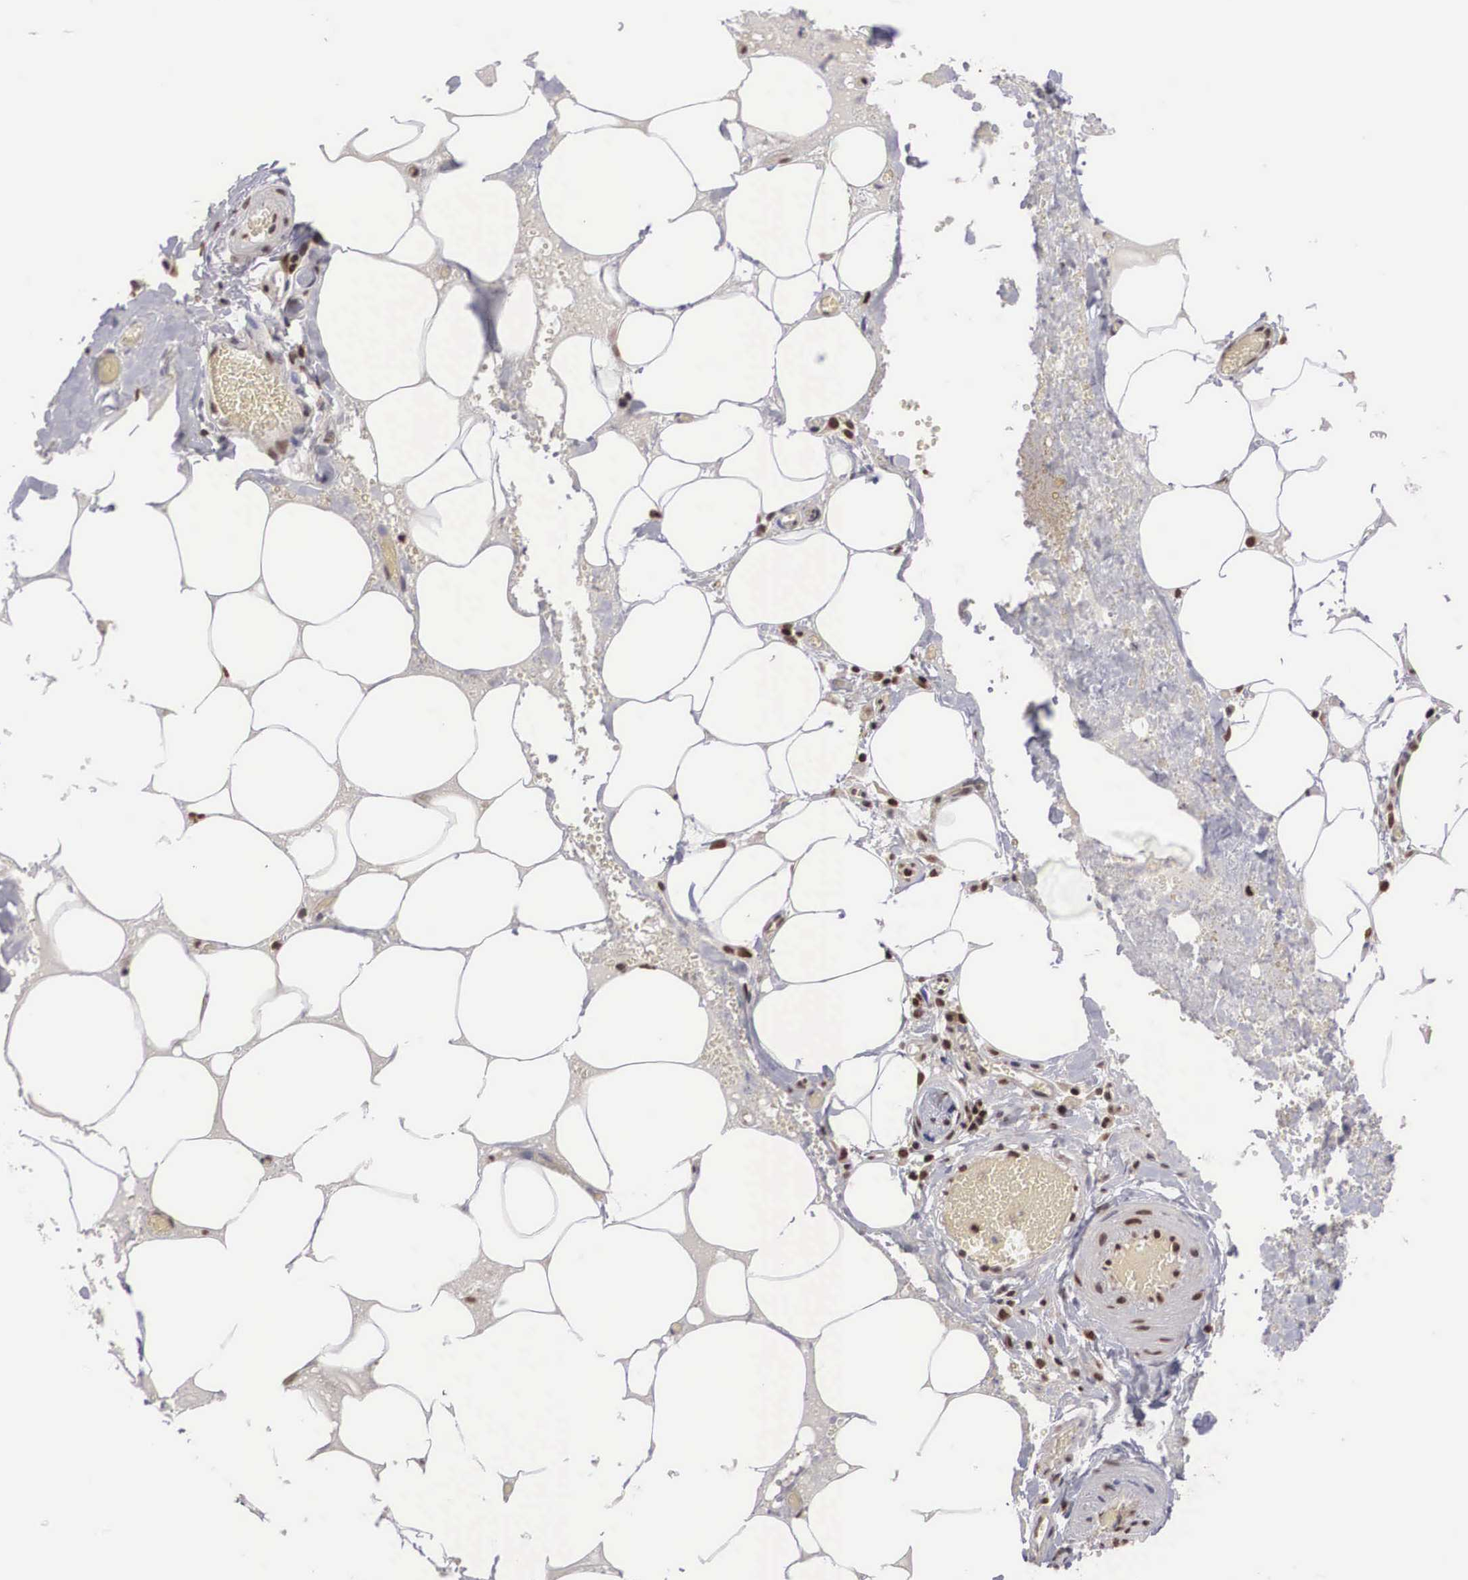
{"staining": {"intensity": "strong", "quantity": "25%-75%", "location": "nuclear"}, "tissue": "smooth muscle", "cell_type": "Smooth muscle cells", "image_type": "normal", "snomed": [{"axis": "morphology", "description": "Normal tissue, NOS"}, {"axis": "topography", "description": "Uterus"}], "caption": "Protein staining by immunohistochemistry exhibits strong nuclear expression in about 25%-75% of smooth muscle cells in benign smooth muscle.", "gene": "HTATSF1", "patient": {"sex": "female", "age": 56}}